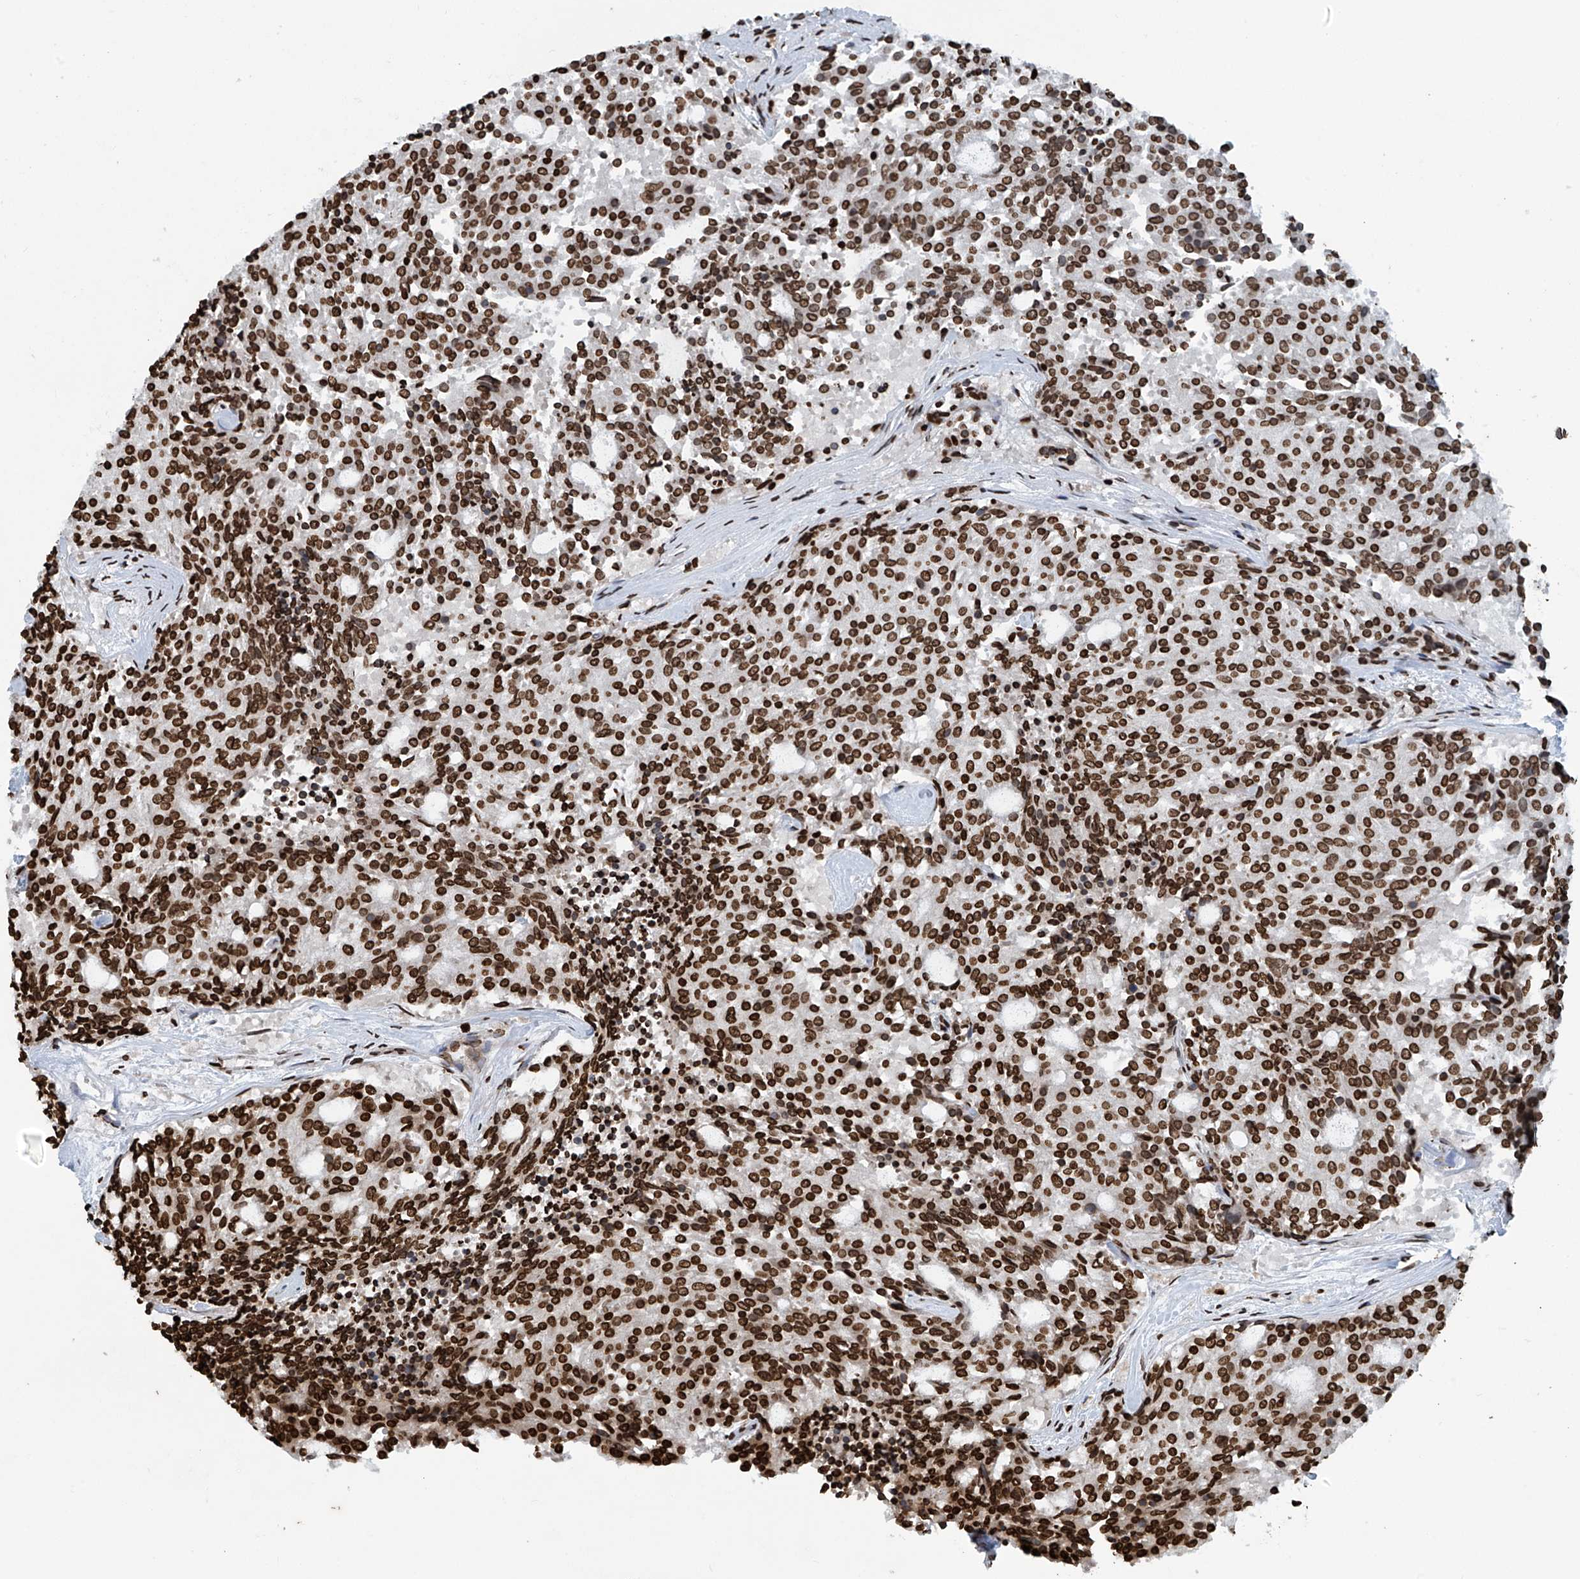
{"staining": {"intensity": "strong", "quantity": ">75%", "location": "nuclear"}, "tissue": "carcinoid", "cell_type": "Tumor cells", "image_type": "cancer", "snomed": [{"axis": "morphology", "description": "Carcinoid, malignant, NOS"}, {"axis": "topography", "description": "Pancreas"}], "caption": "High-magnification brightfield microscopy of malignant carcinoid stained with DAB (brown) and counterstained with hematoxylin (blue). tumor cells exhibit strong nuclear positivity is identified in approximately>75% of cells. The staining was performed using DAB to visualize the protein expression in brown, while the nuclei were stained in blue with hematoxylin (Magnification: 20x).", "gene": "DPPA2", "patient": {"sex": "female", "age": 54}}